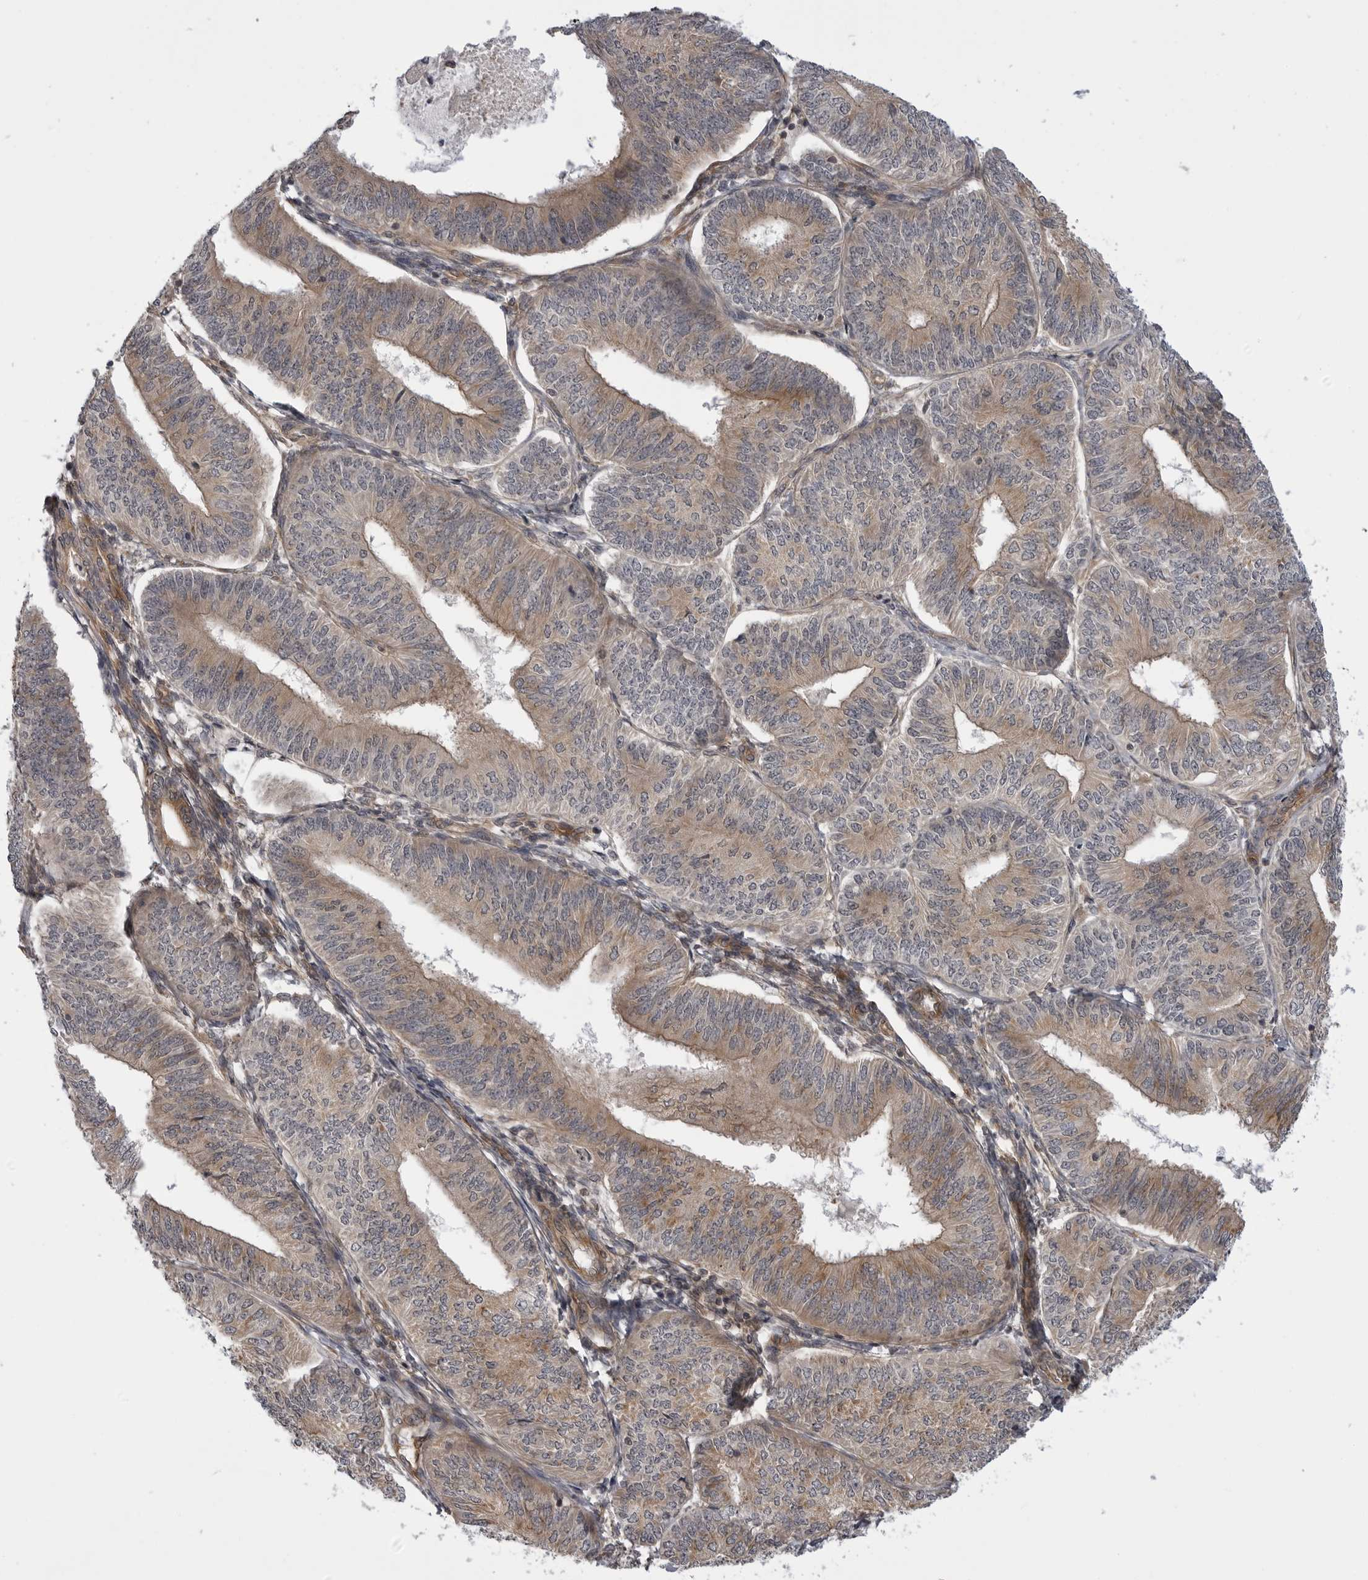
{"staining": {"intensity": "moderate", "quantity": ">75%", "location": "cytoplasmic/membranous"}, "tissue": "endometrial cancer", "cell_type": "Tumor cells", "image_type": "cancer", "snomed": [{"axis": "morphology", "description": "Adenocarcinoma, NOS"}, {"axis": "topography", "description": "Endometrium"}], "caption": "Adenocarcinoma (endometrial) stained with DAB immunohistochemistry (IHC) reveals medium levels of moderate cytoplasmic/membranous staining in approximately >75% of tumor cells.", "gene": "LRRC45", "patient": {"sex": "female", "age": 58}}